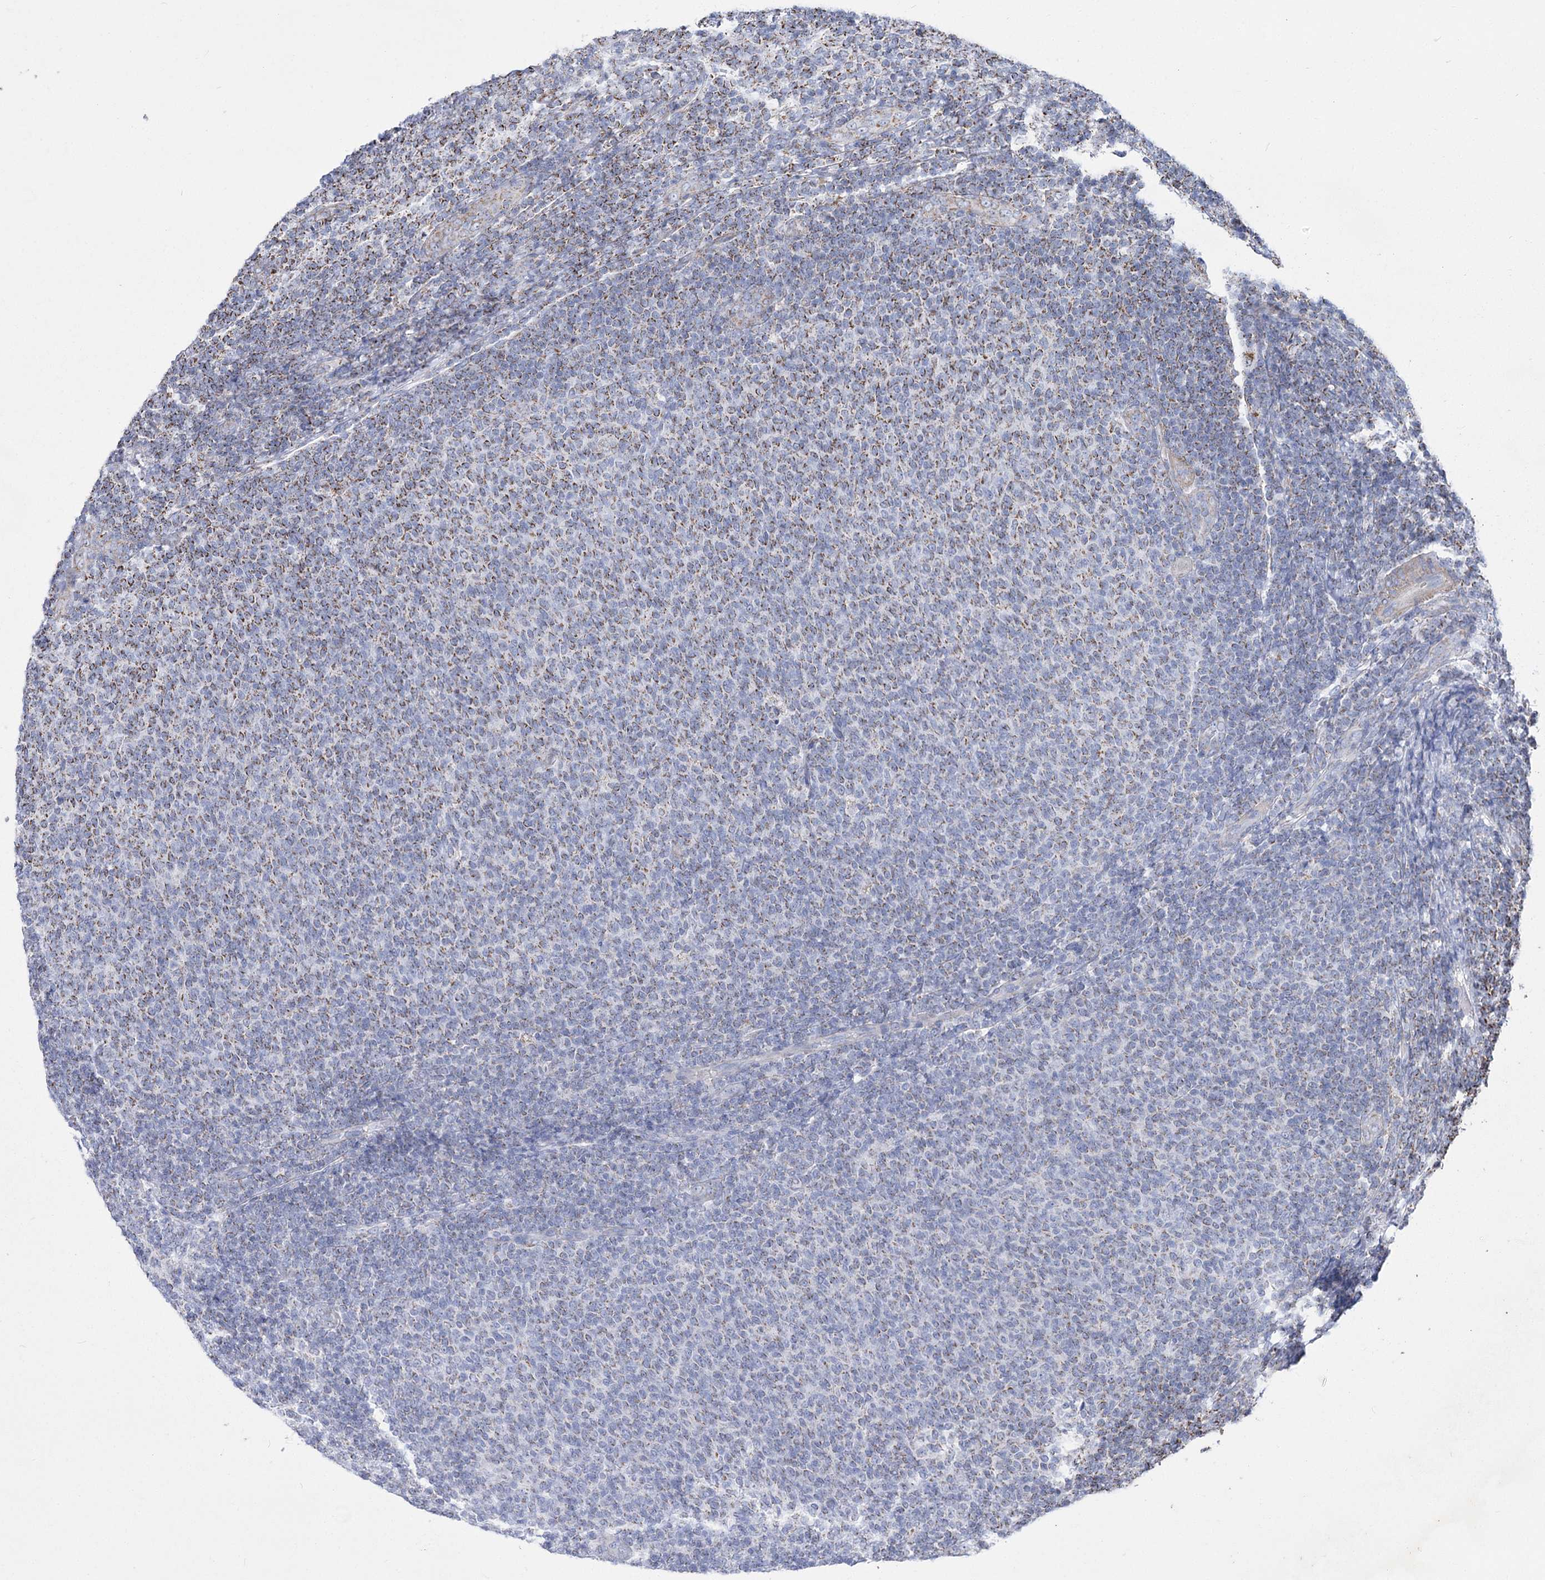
{"staining": {"intensity": "moderate", "quantity": "25%-75%", "location": "cytoplasmic/membranous"}, "tissue": "lymphoma", "cell_type": "Tumor cells", "image_type": "cancer", "snomed": [{"axis": "morphology", "description": "Malignant lymphoma, non-Hodgkin's type, Low grade"}, {"axis": "topography", "description": "Lymph node"}], "caption": "Immunohistochemistry image of human low-grade malignant lymphoma, non-Hodgkin's type stained for a protein (brown), which demonstrates medium levels of moderate cytoplasmic/membranous positivity in approximately 25%-75% of tumor cells.", "gene": "PDHB", "patient": {"sex": "male", "age": 66}}